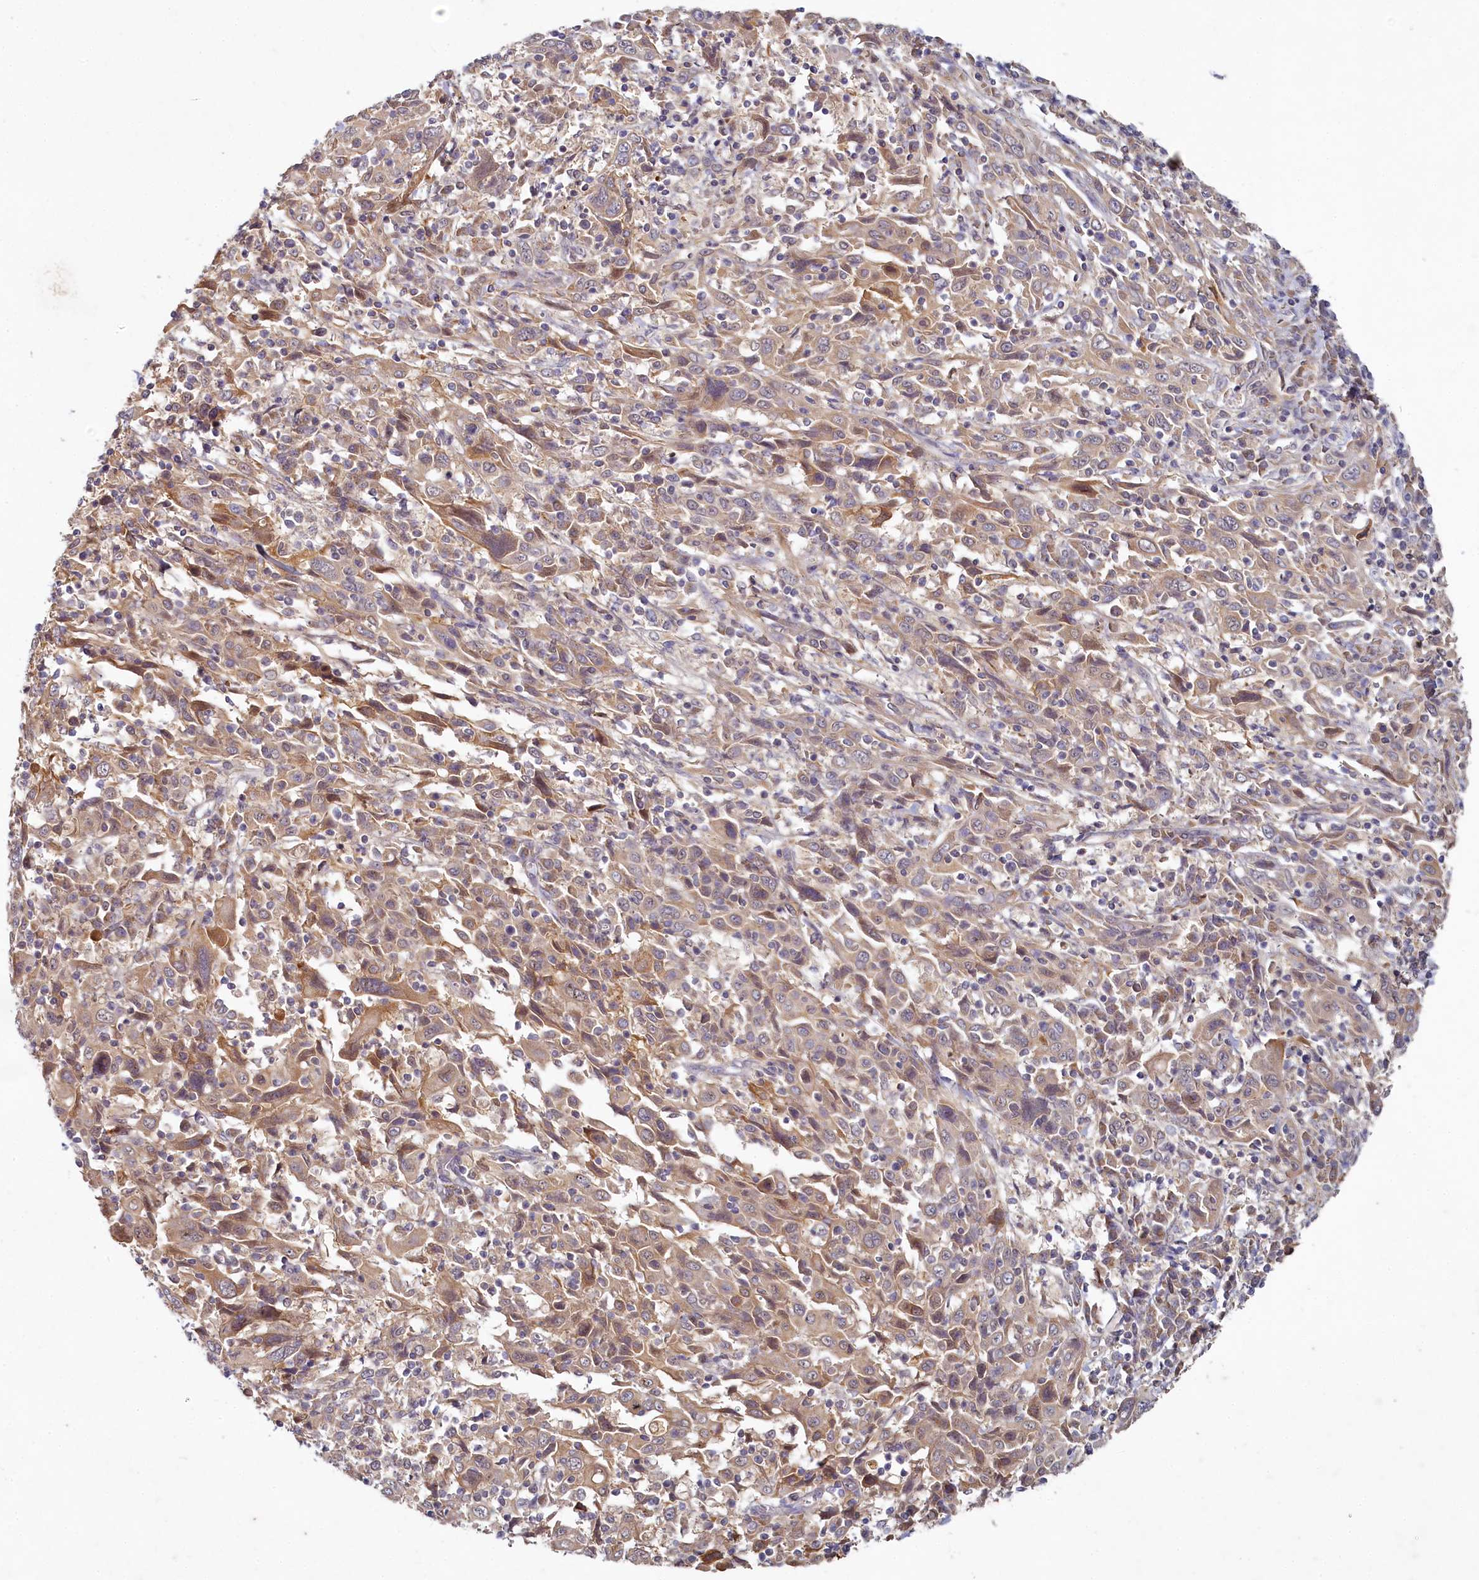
{"staining": {"intensity": "weak", "quantity": ">75%", "location": "cytoplasmic/membranous"}, "tissue": "cervical cancer", "cell_type": "Tumor cells", "image_type": "cancer", "snomed": [{"axis": "morphology", "description": "Squamous cell carcinoma, NOS"}, {"axis": "topography", "description": "Cervix"}], "caption": "Protein staining demonstrates weak cytoplasmic/membranous expression in approximately >75% of tumor cells in cervical cancer.", "gene": "HERC3", "patient": {"sex": "female", "age": 46}}